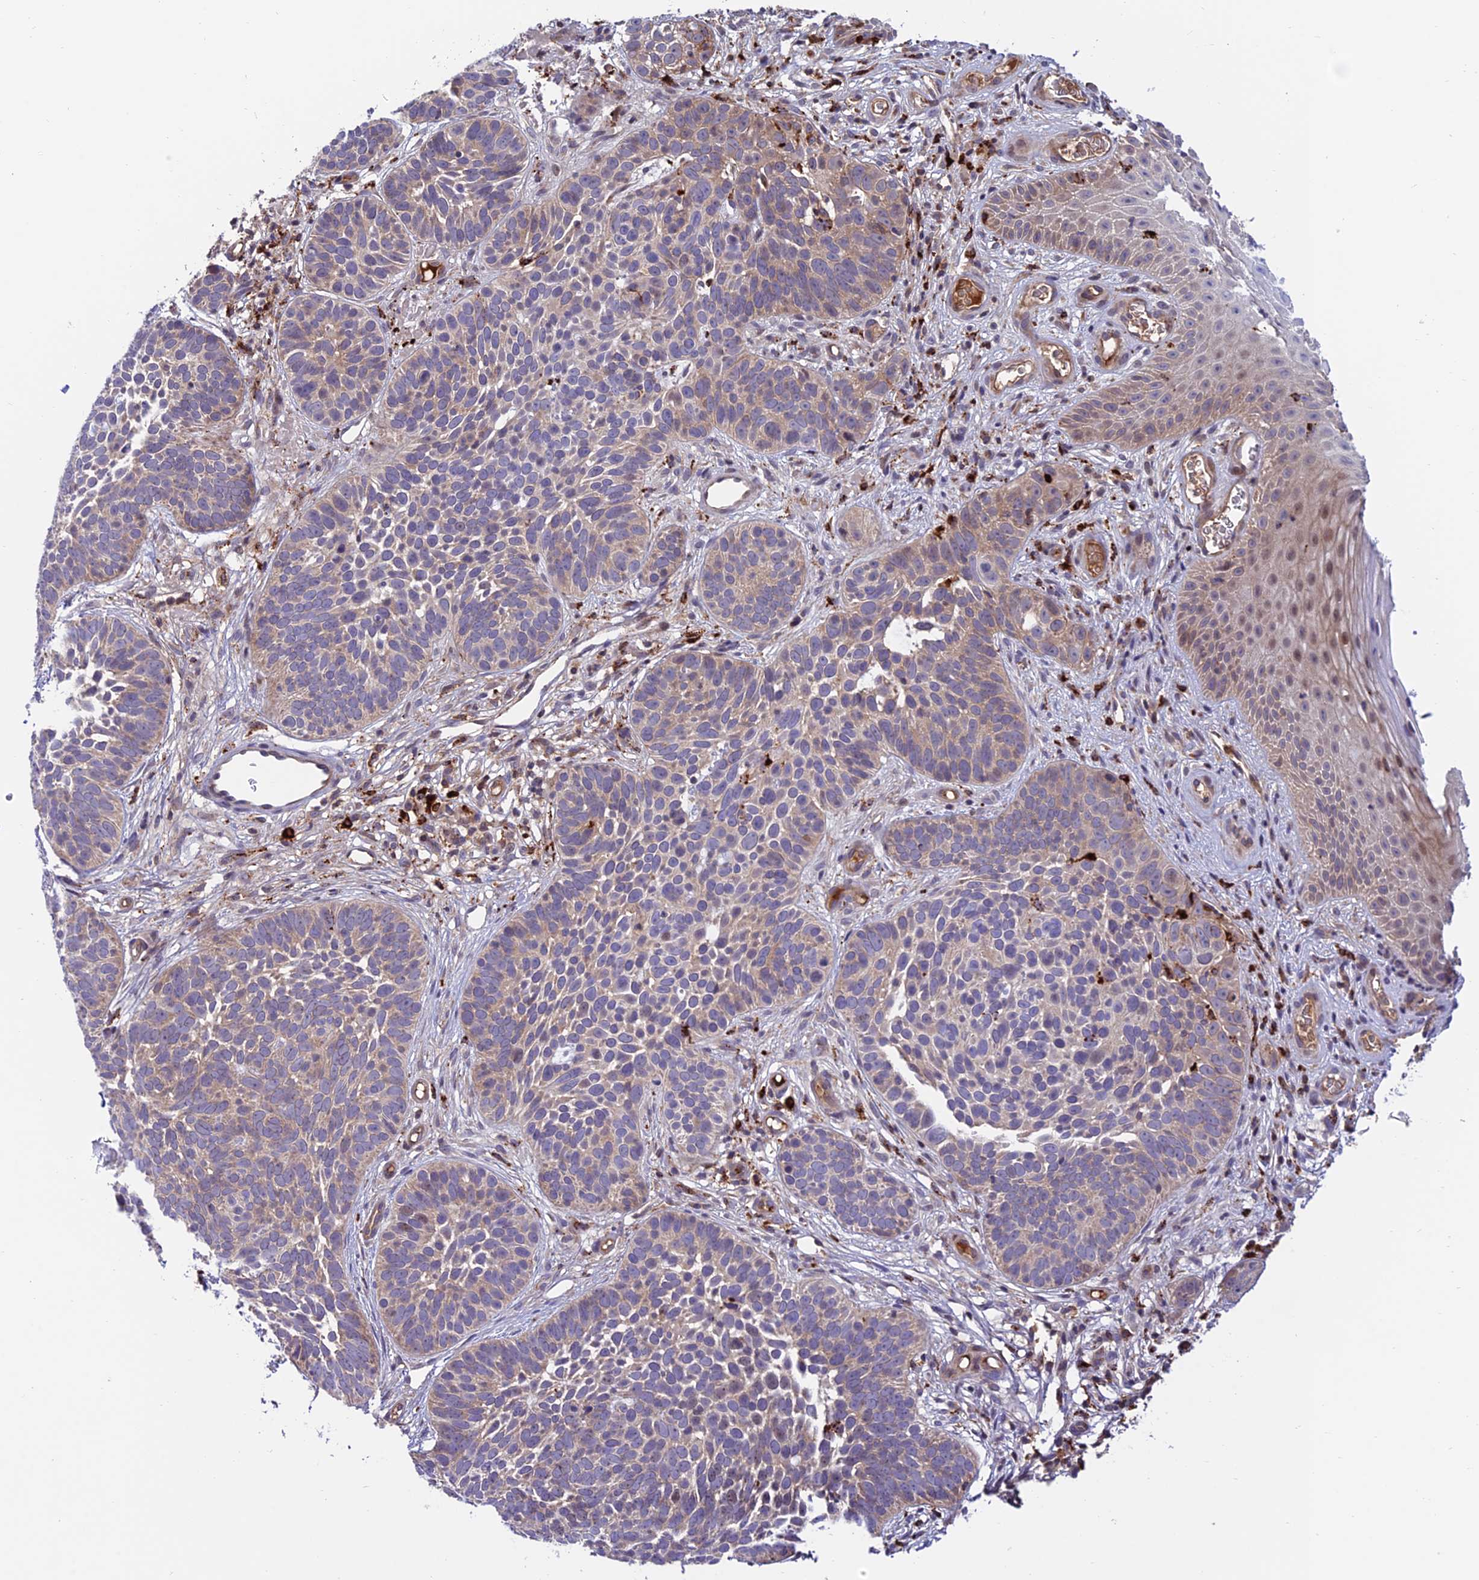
{"staining": {"intensity": "weak", "quantity": "<25%", "location": "cytoplasmic/membranous"}, "tissue": "skin cancer", "cell_type": "Tumor cells", "image_type": "cancer", "snomed": [{"axis": "morphology", "description": "Basal cell carcinoma"}, {"axis": "topography", "description": "Skin"}], "caption": "Tumor cells are negative for protein expression in human skin cancer (basal cell carcinoma).", "gene": "ARHGEF18", "patient": {"sex": "male", "age": 89}}